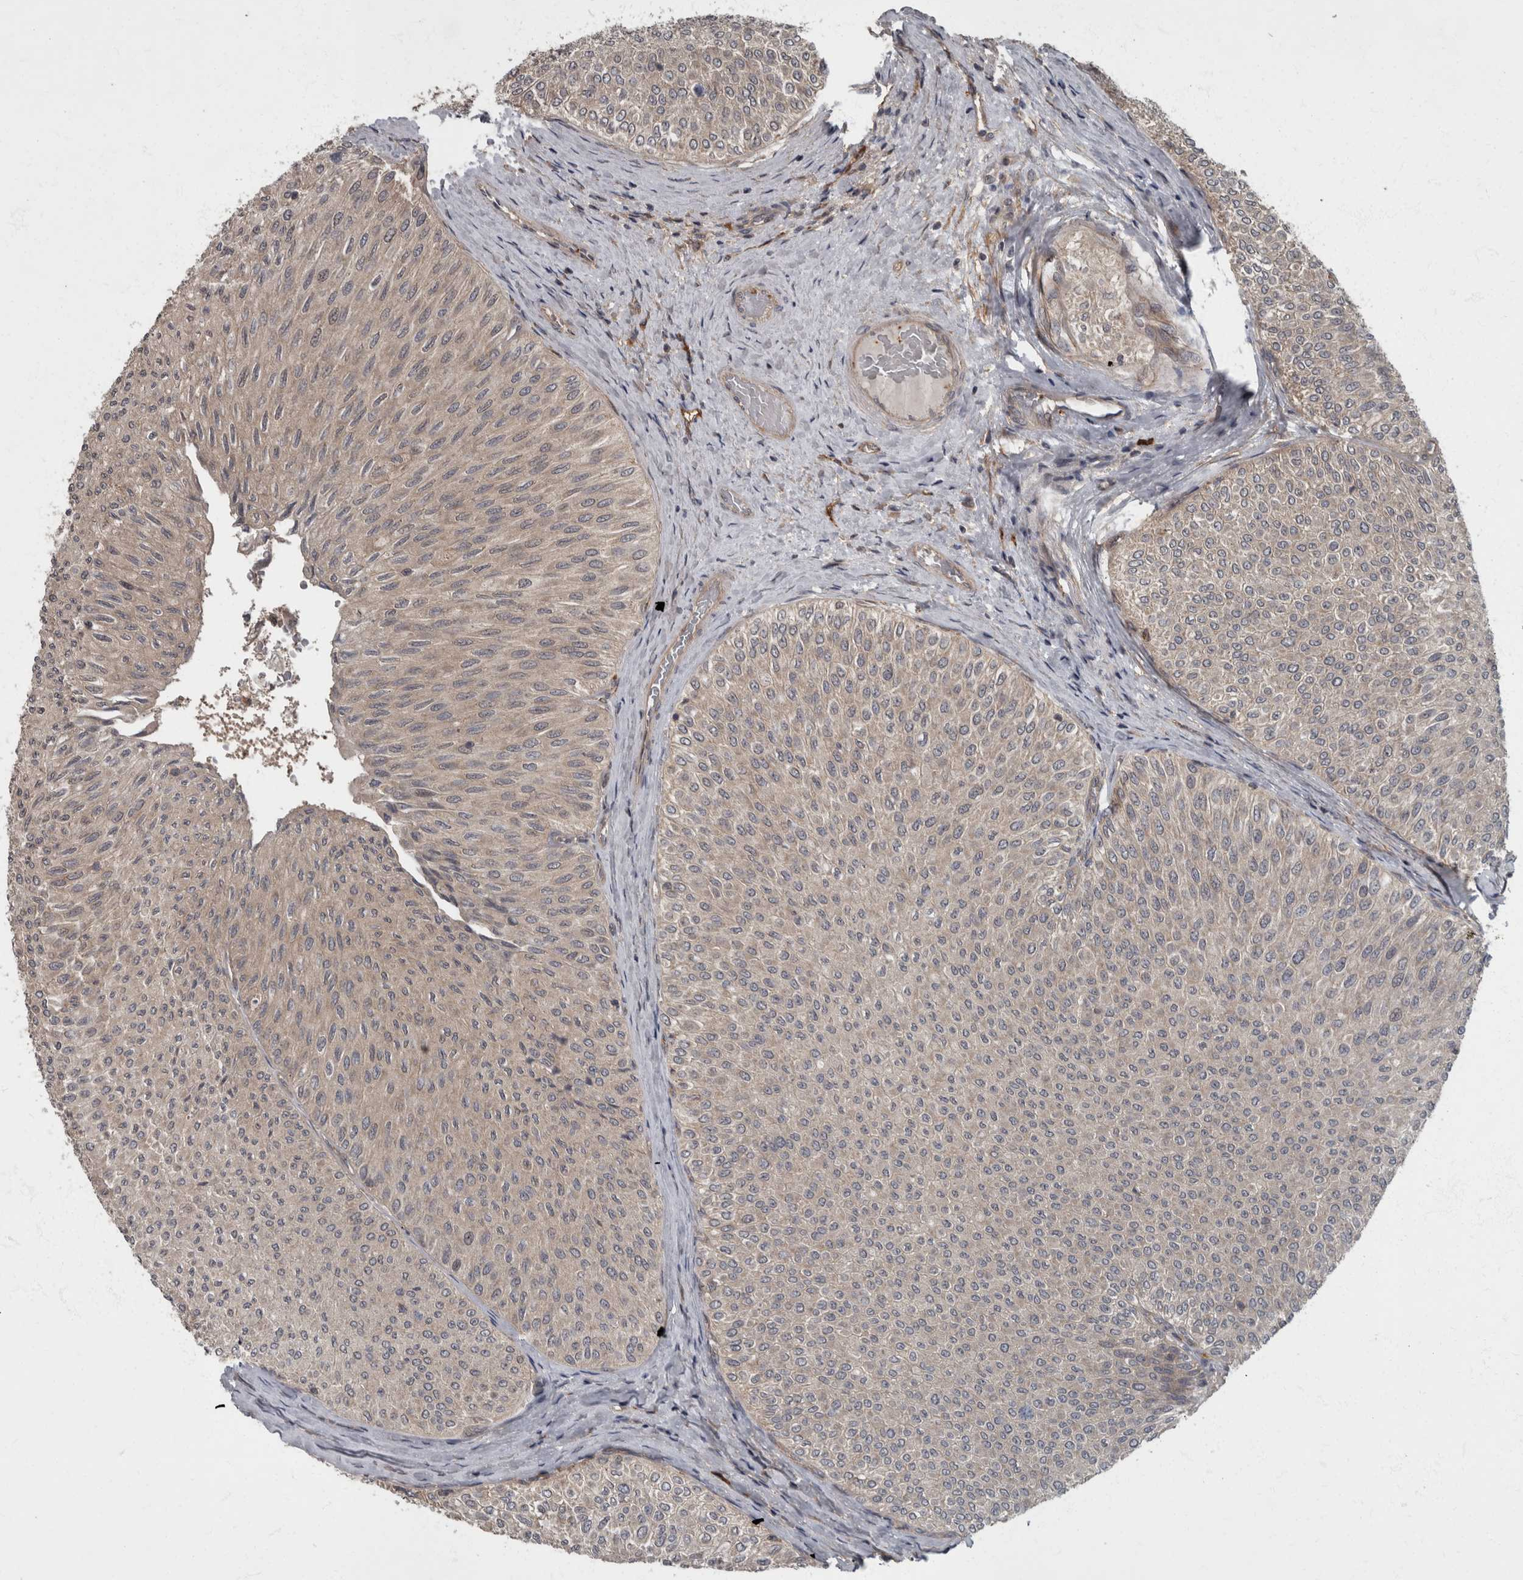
{"staining": {"intensity": "weak", "quantity": "<25%", "location": "cytoplasmic/membranous"}, "tissue": "urothelial cancer", "cell_type": "Tumor cells", "image_type": "cancer", "snomed": [{"axis": "morphology", "description": "Urothelial carcinoma, Low grade"}, {"axis": "topography", "description": "Urinary bladder"}], "caption": "Urothelial carcinoma (low-grade) was stained to show a protein in brown. There is no significant positivity in tumor cells.", "gene": "VEGFD", "patient": {"sex": "male", "age": 78}}